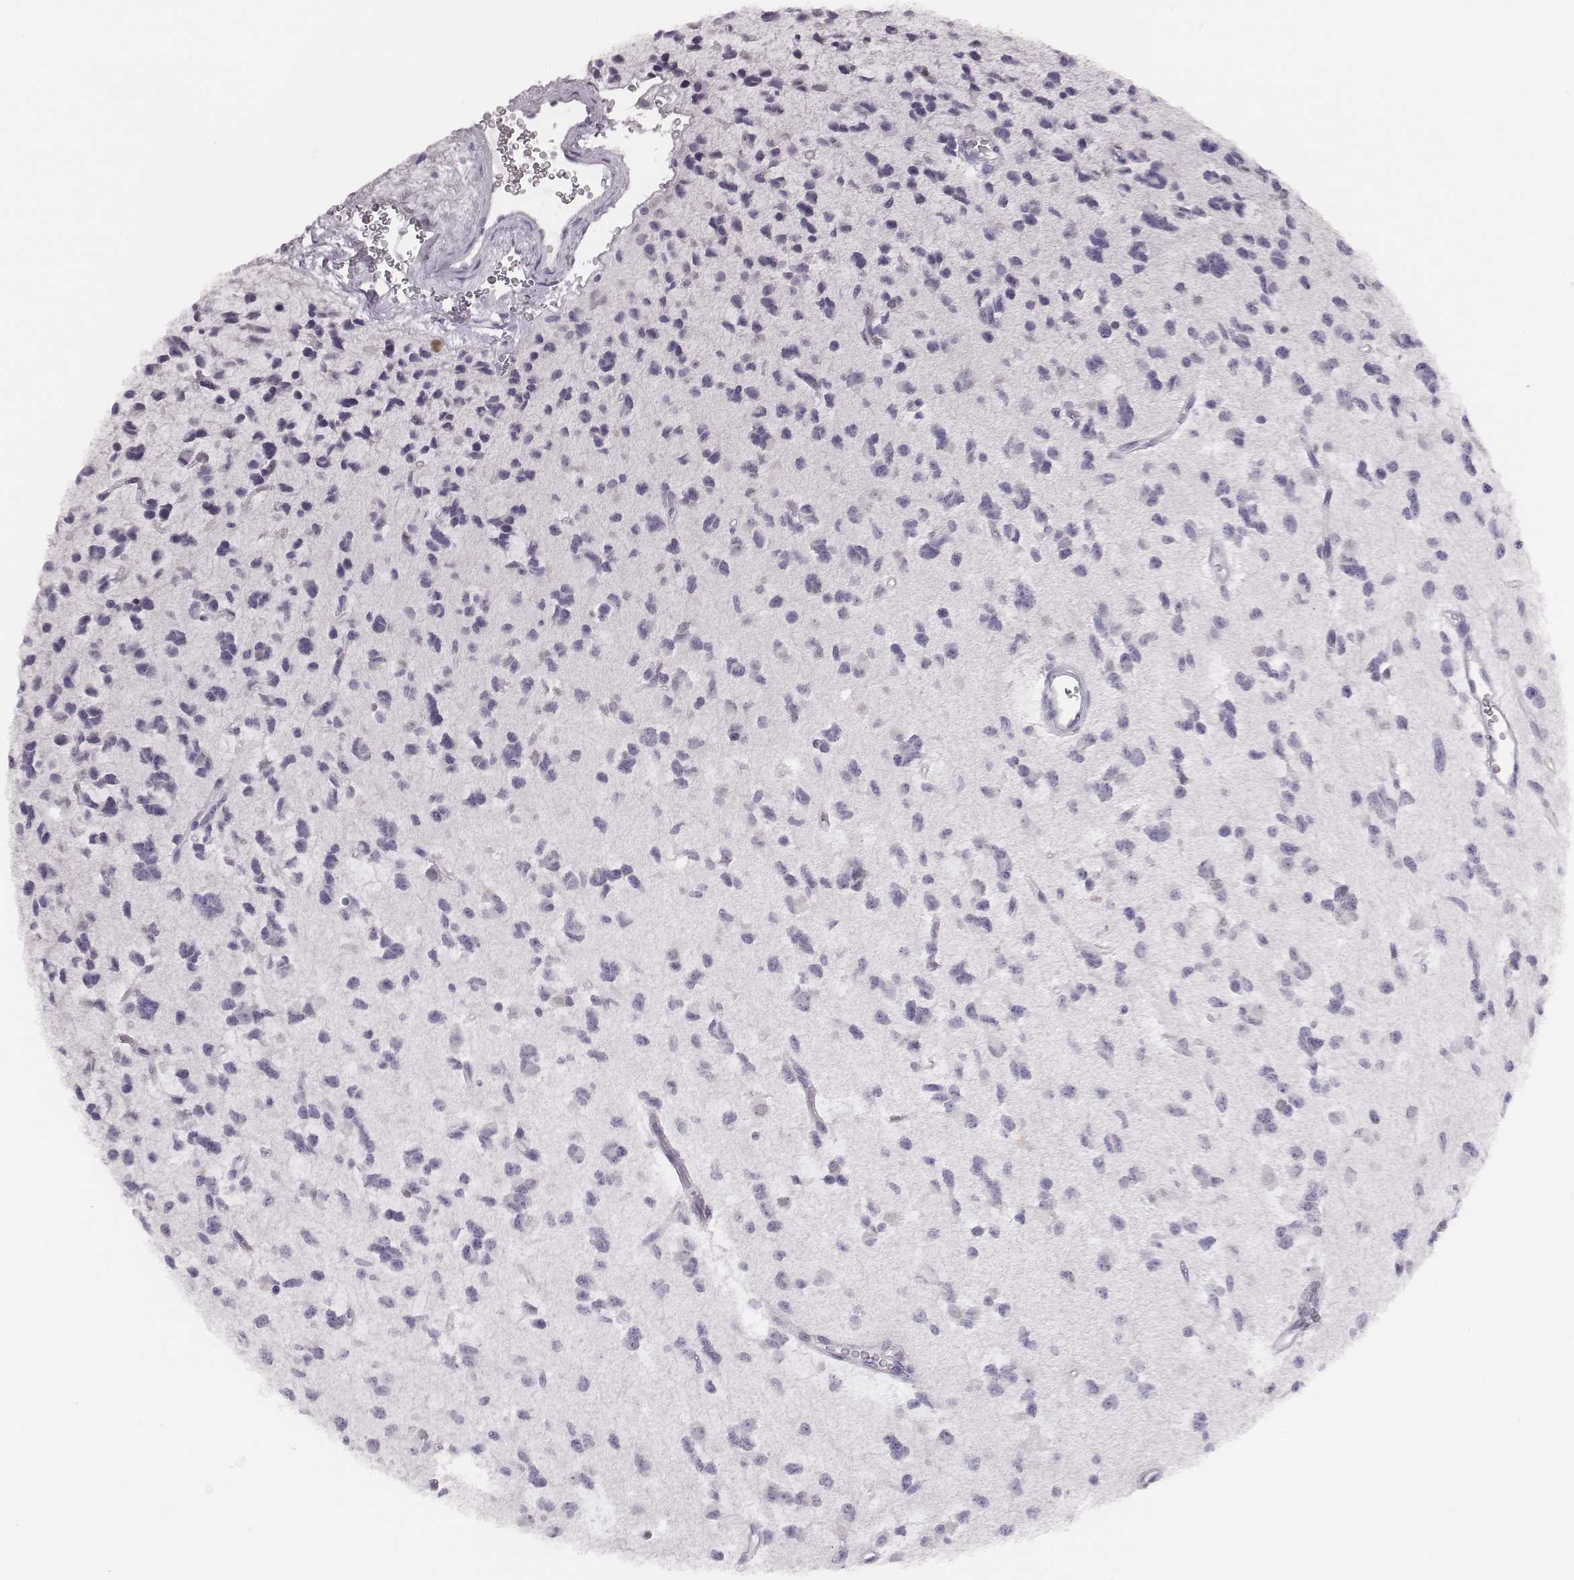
{"staining": {"intensity": "negative", "quantity": "none", "location": "none"}, "tissue": "glioma", "cell_type": "Tumor cells", "image_type": "cancer", "snomed": [{"axis": "morphology", "description": "Glioma, malignant, Low grade"}, {"axis": "topography", "description": "Brain"}], "caption": "DAB (3,3'-diaminobenzidine) immunohistochemical staining of human glioma exhibits no significant positivity in tumor cells.", "gene": "H1-6", "patient": {"sex": "female", "age": 45}}